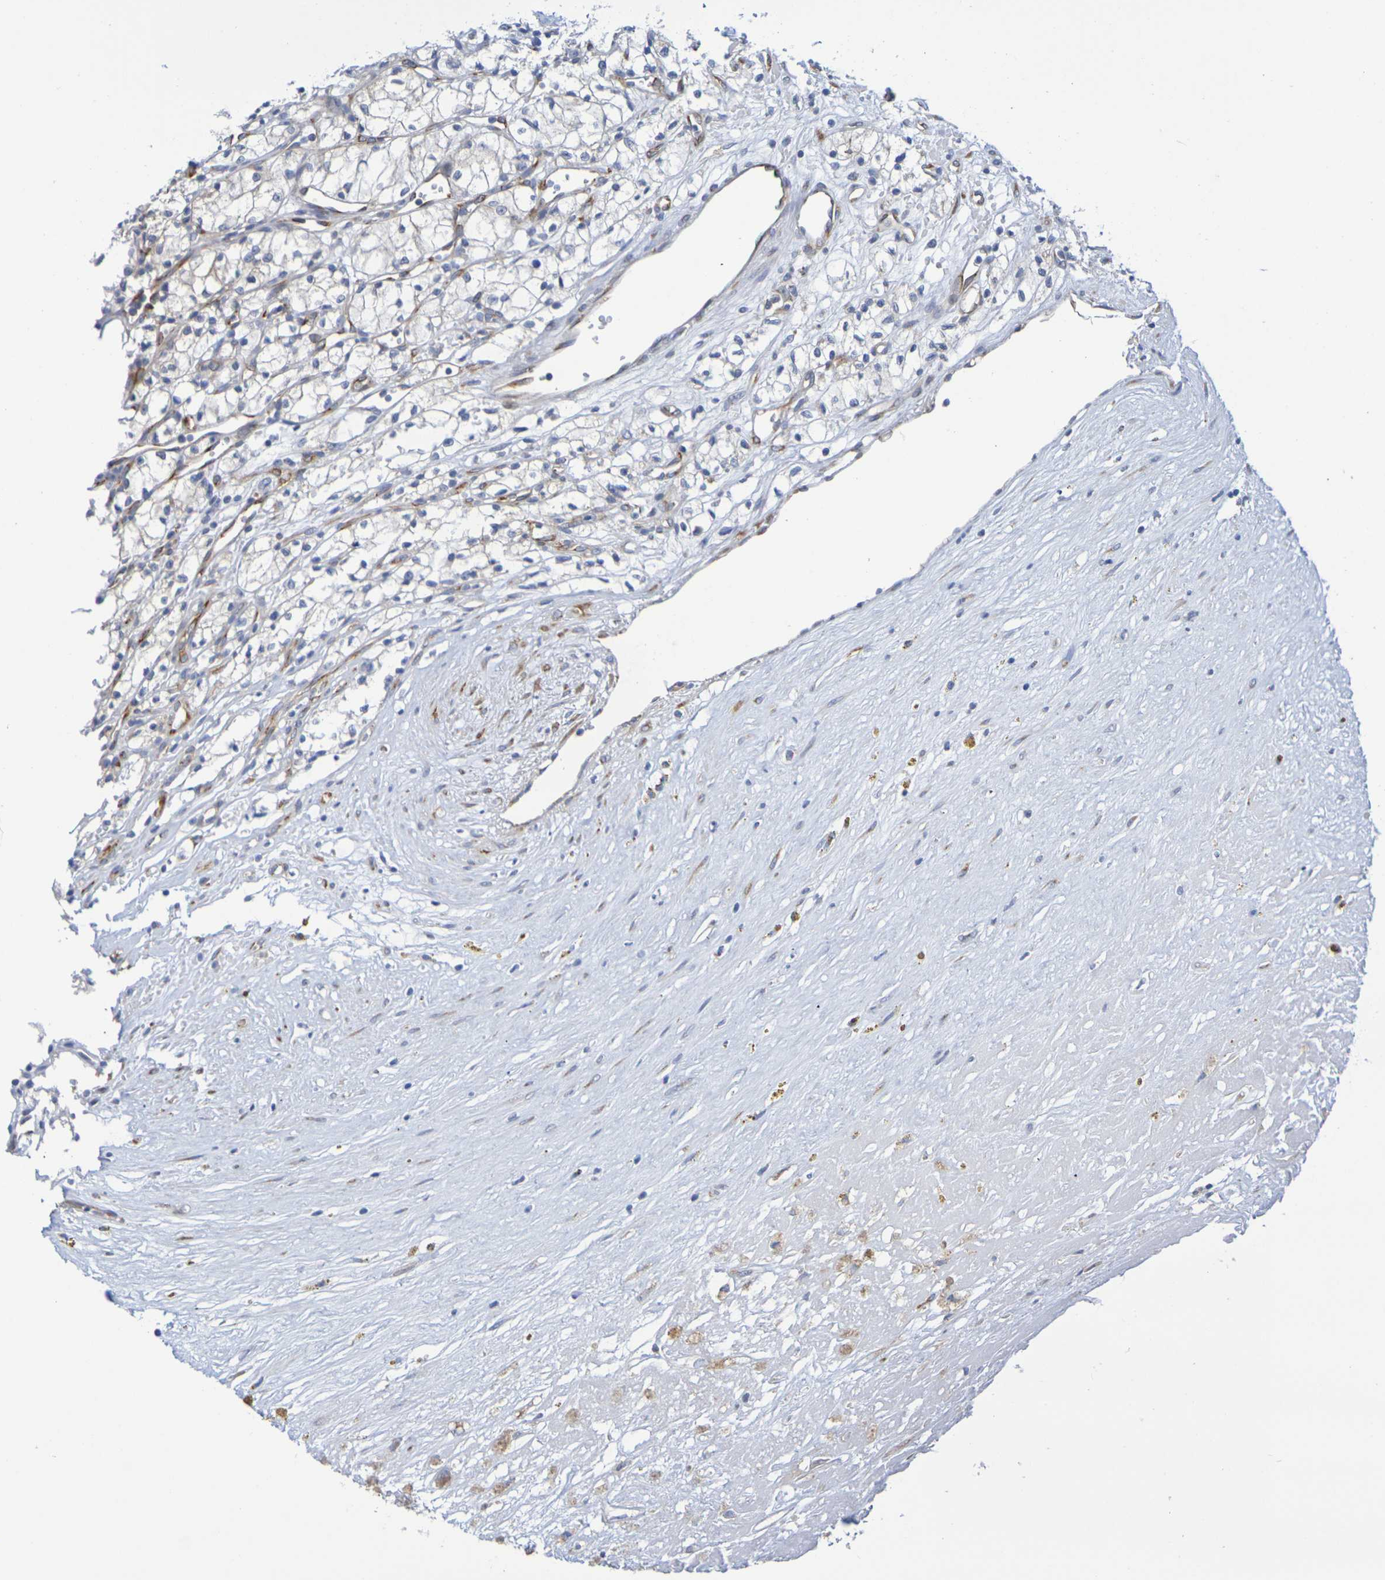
{"staining": {"intensity": "weak", "quantity": "<25%", "location": "cytoplasmic/membranous"}, "tissue": "renal cancer", "cell_type": "Tumor cells", "image_type": "cancer", "snomed": [{"axis": "morphology", "description": "Normal tissue, NOS"}, {"axis": "morphology", "description": "Adenocarcinoma, NOS"}, {"axis": "topography", "description": "Kidney"}], "caption": "This is a image of IHC staining of renal adenocarcinoma, which shows no expression in tumor cells. Brightfield microscopy of IHC stained with DAB (brown) and hematoxylin (blue), captured at high magnification.", "gene": "TMCC3", "patient": {"sex": "male", "age": 59}}